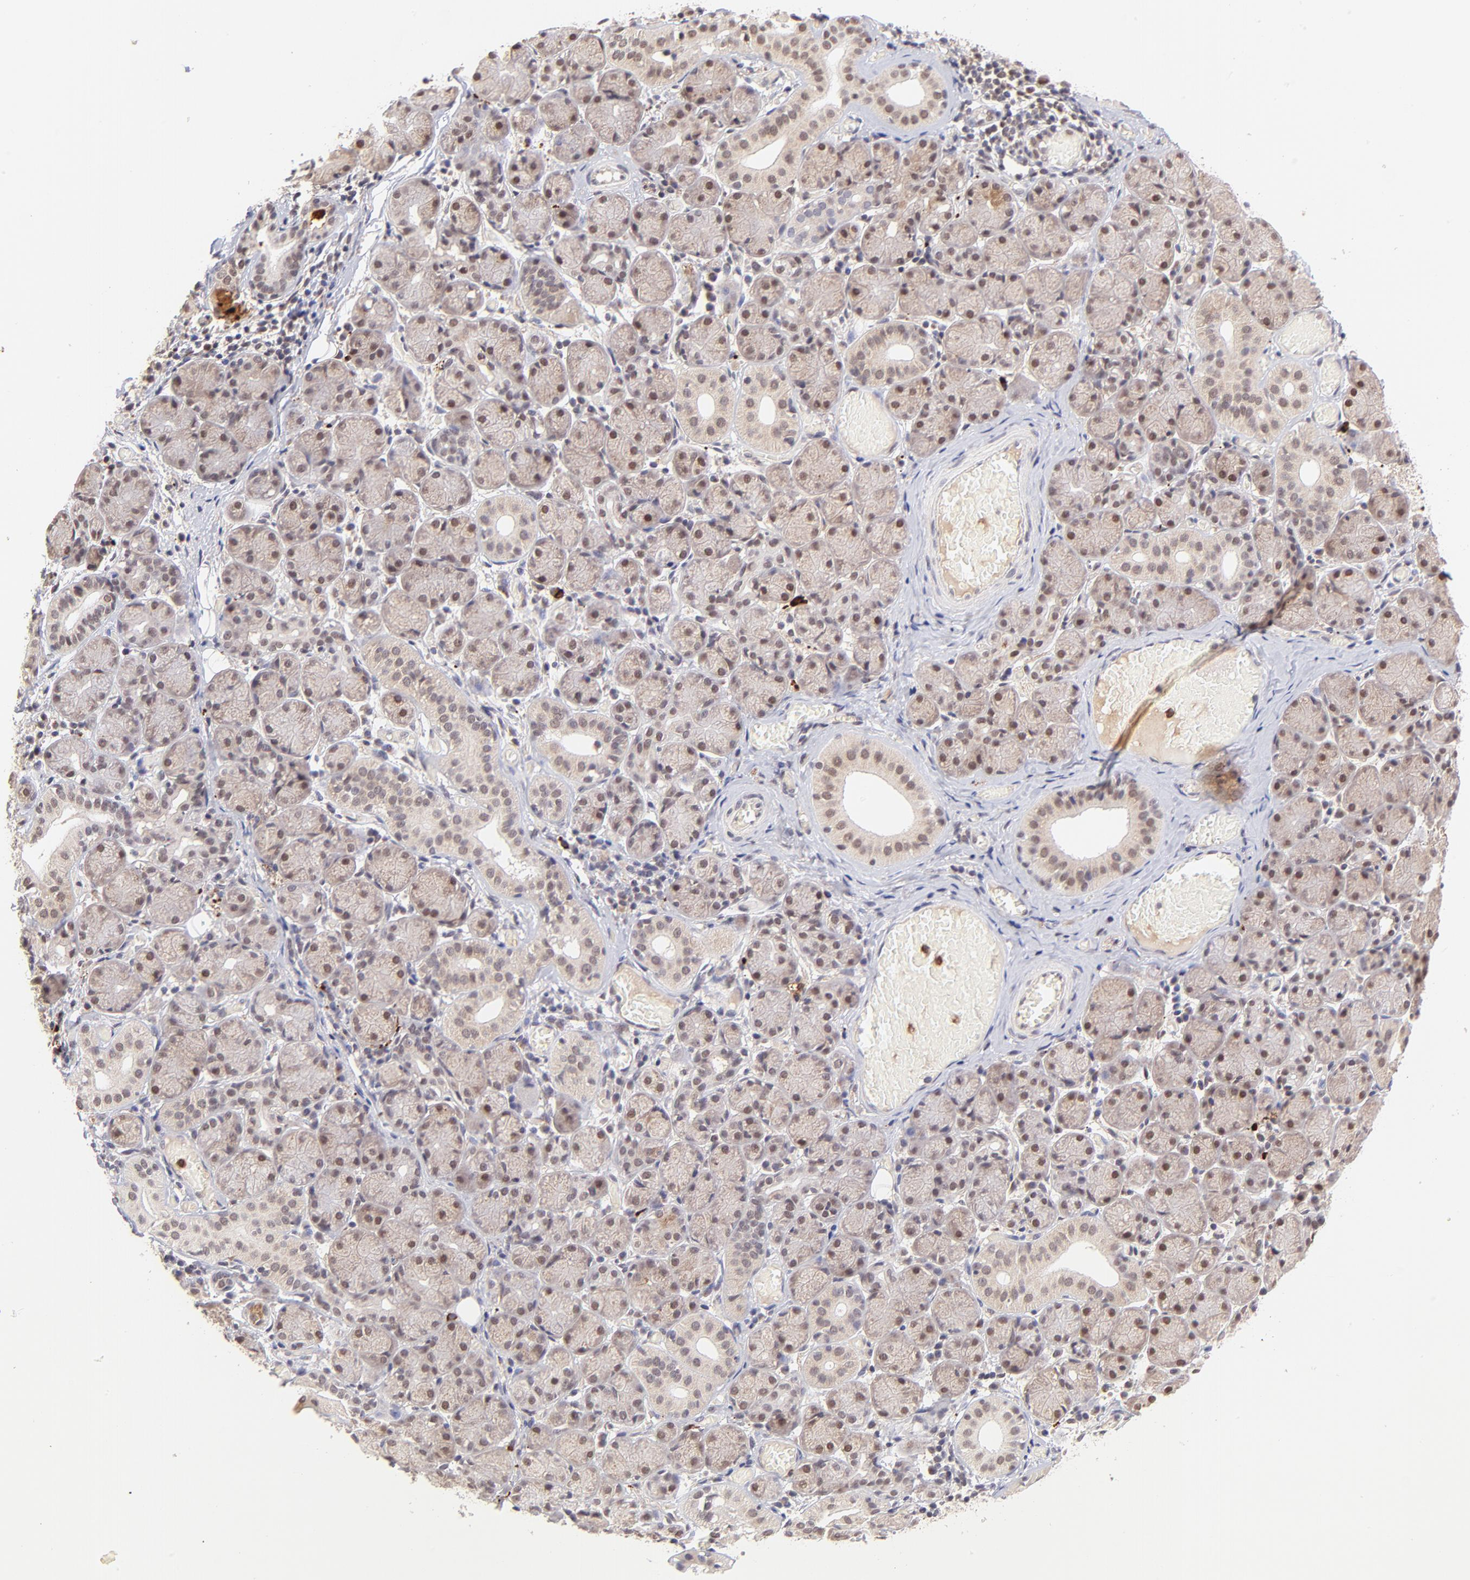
{"staining": {"intensity": "moderate", "quantity": "25%-75%", "location": "nuclear"}, "tissue": "salivary gland", "cell_type": "Glandular cells", "image_type": "normal", "snomed": [{"axis": "morphology", "description": "Normal tissue, NOS"}, {"axis": "topography", "description": "Salivary gland"}], "caption": "High-magnification brightfield microscopy of normal salivary gland stained with DAB (brown) and counterstained with hematoxylin (blue). glandular cells exhibit moderate nuclear staining is appreciated in approximately25%-75% of cells. The staining is performed using DAB brown chromogen to label protein expression. The nuclei are counter-stained blue using hematoxylin.", "gene": "MED12", "patient": {"sex": "female", "age": 24}}